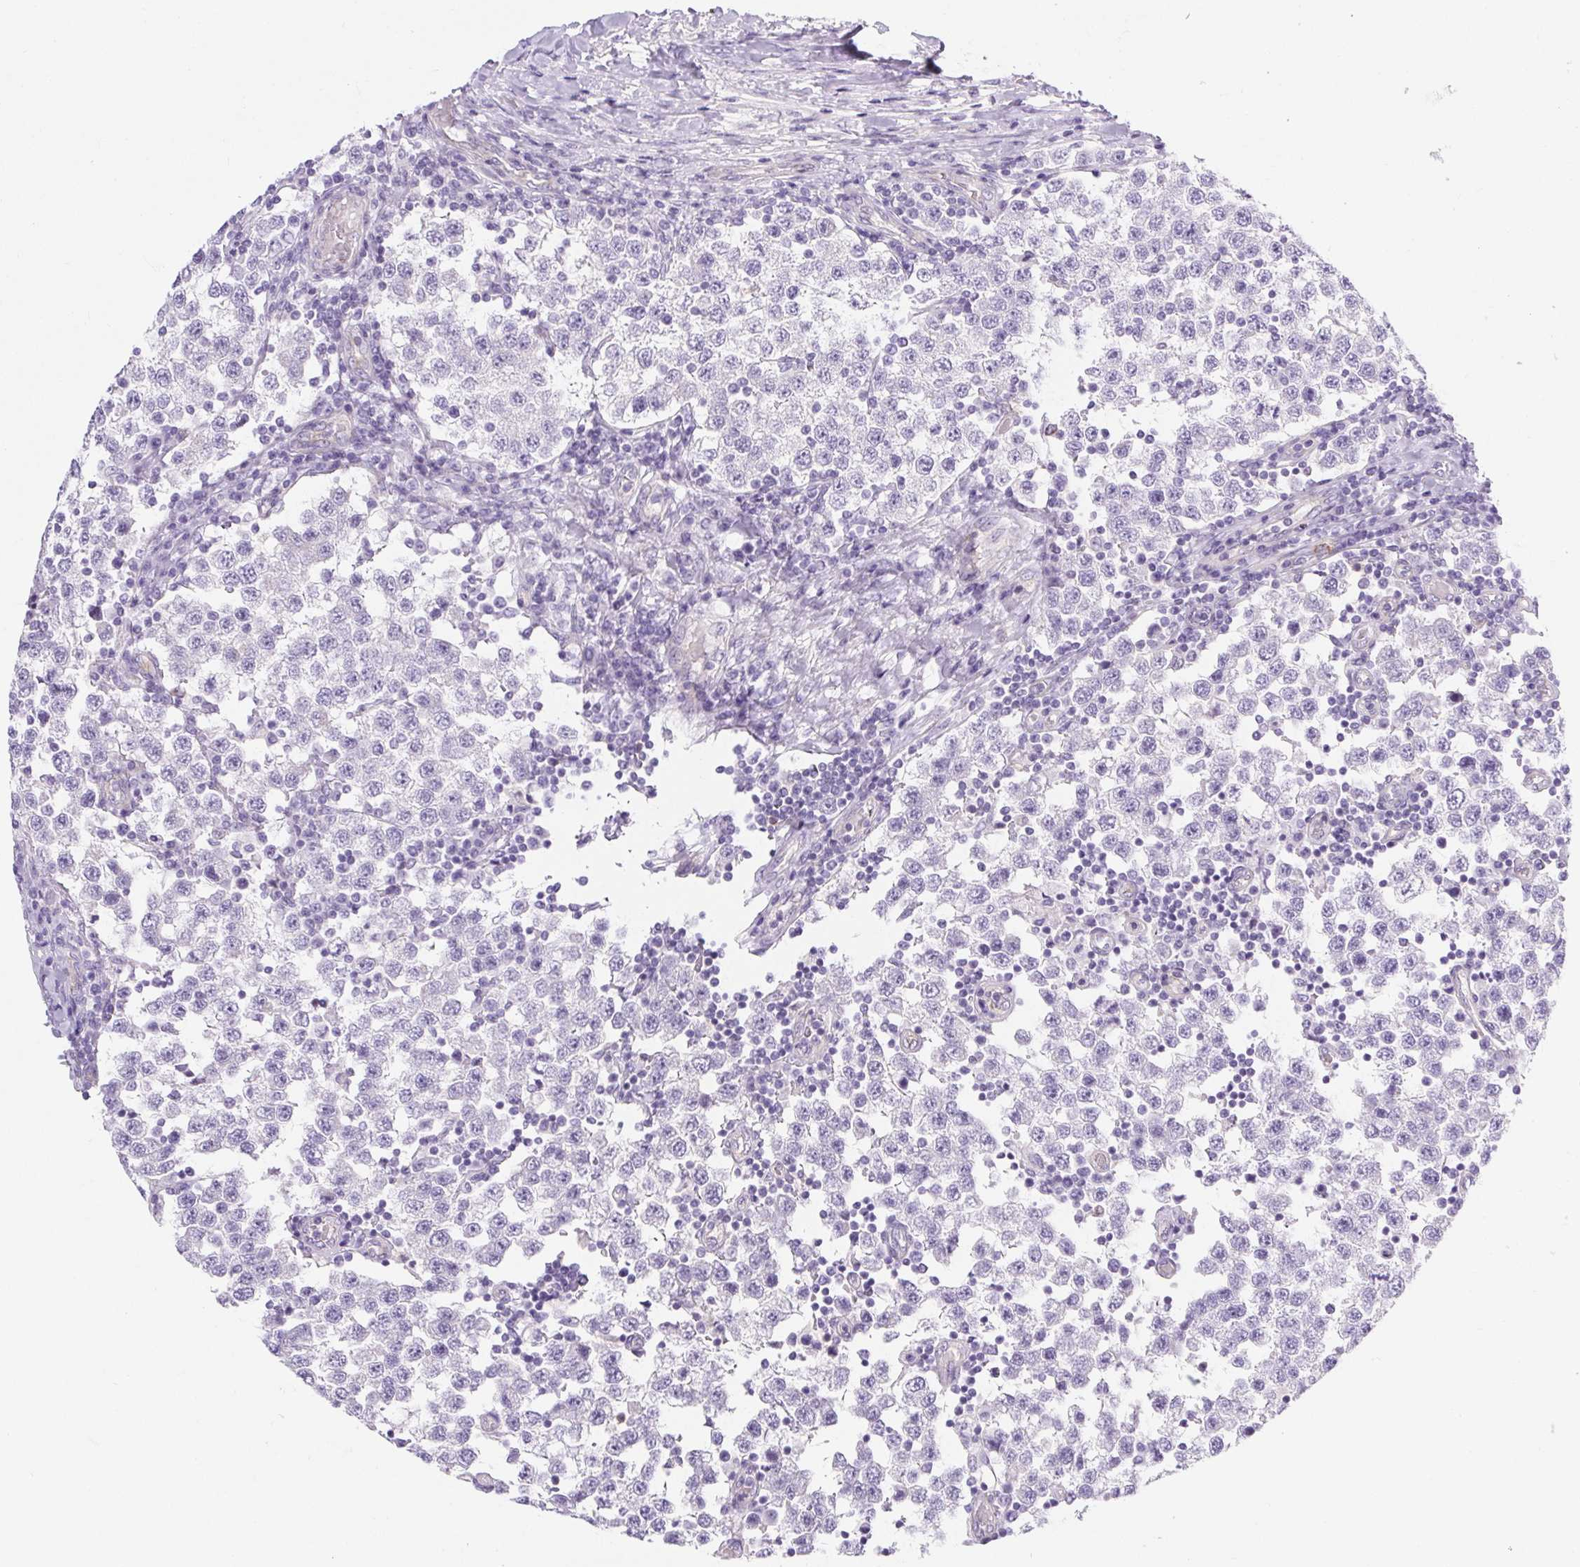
{"staining": {"intensity": "negative", "quantity": "none", "location": "none"}, "tissue": "testis cancer", "cell_type": "Tumor cells", "image_type": "cancer", "snomed": [{"axis": "morphology", "description": "Seminoma, NOS"}, {"axis": "topography", "description": "Testis"}], "caption": "Tumor cells are negative for protein expression in human seminoma (testis). (IHC, brightfield microscopy, high magnification).", "gene": "BCAS1", "patient": {"sex": "male", "age": 34}}